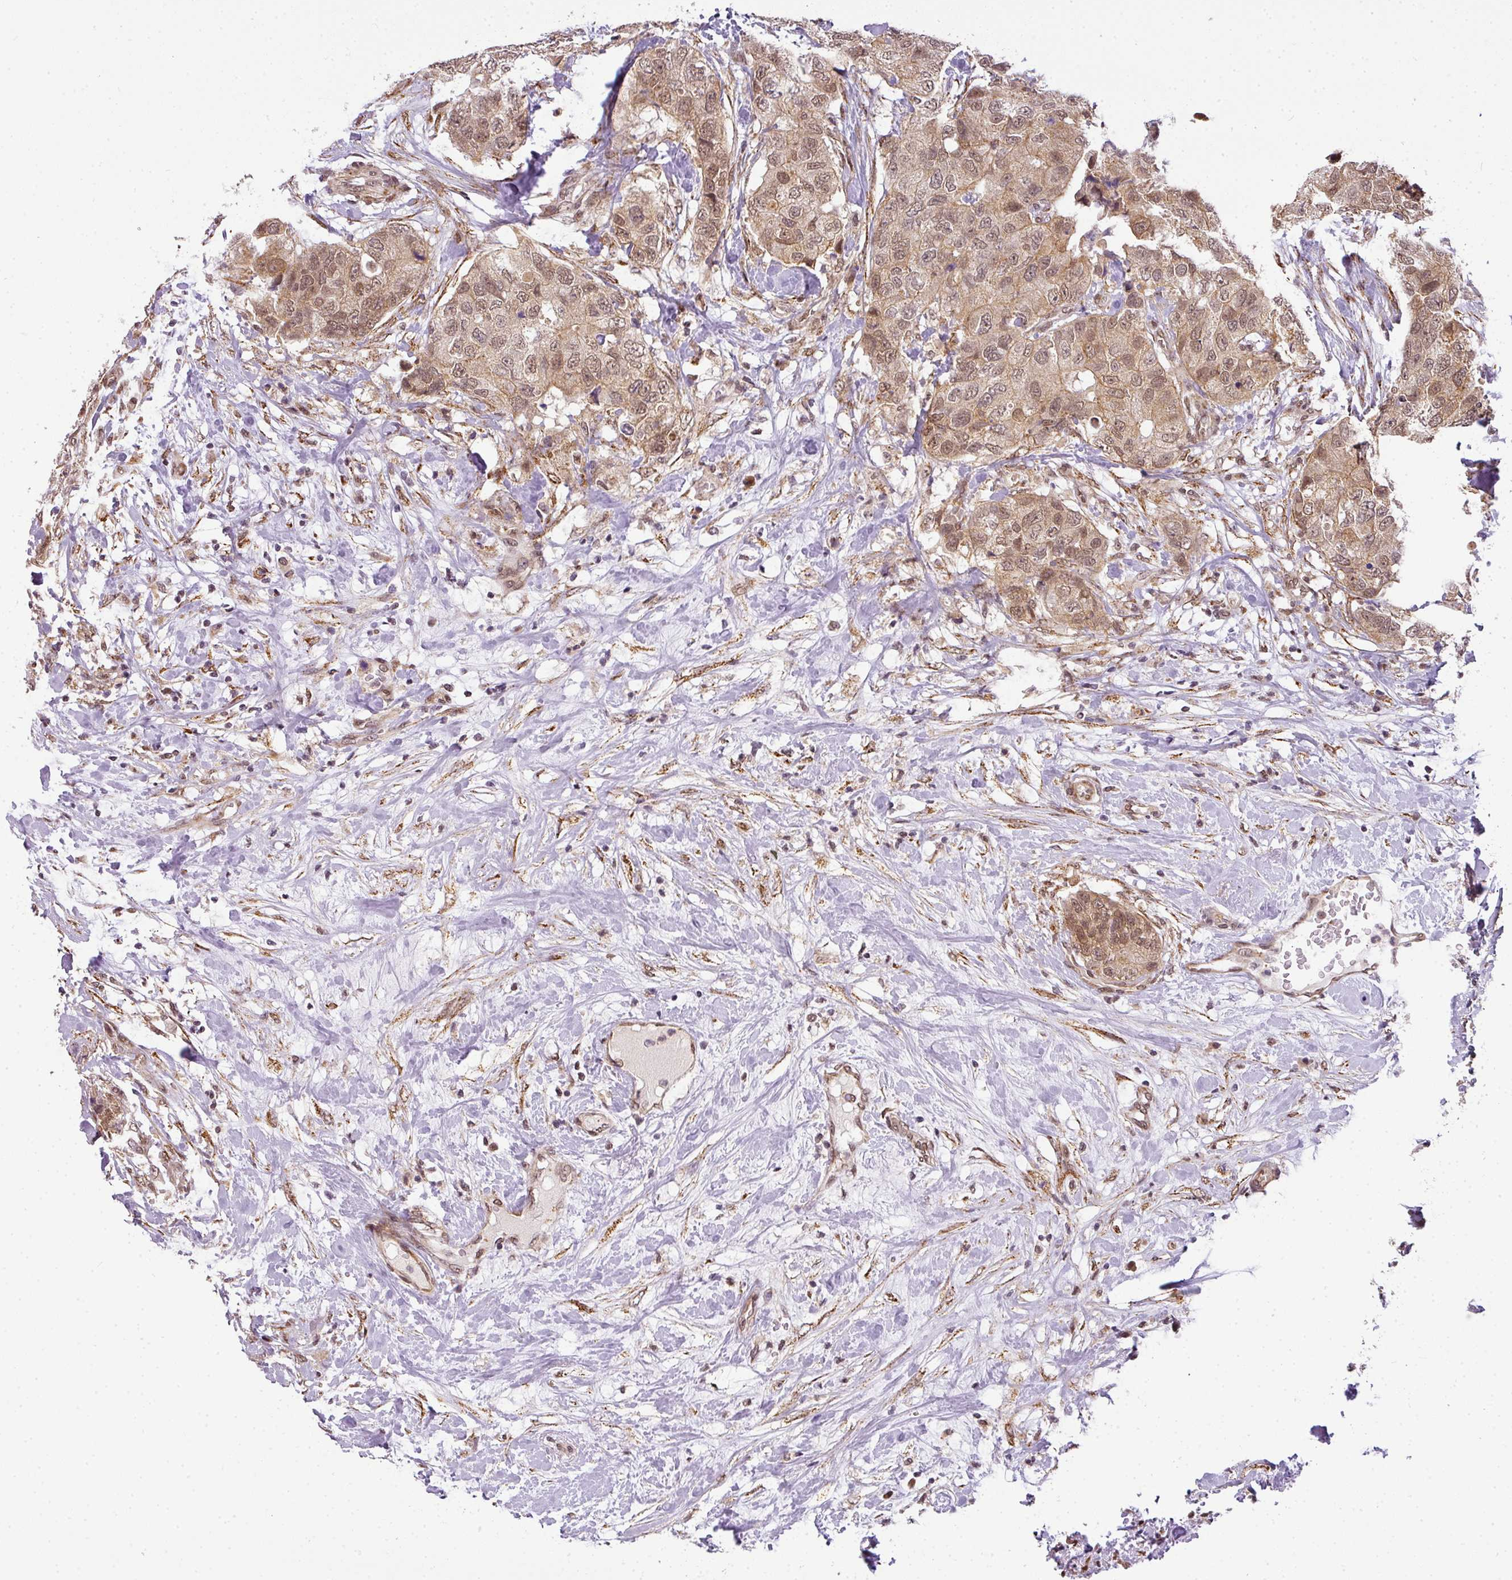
{"staining": {"intensity": "moderate", "quantity": ">75%", "location": "cytoplasmic/membranous,nuclear"}, "tissue": "breast cancer", "cell_type": "Tumor cells", "image_type": "cancer", "snomed": [{"axis": "morphology", "description": "Duct carcinoma"}, {"axis": "topography", "description": "Breast"}], "caption": "An immunohistochemistry image of tumor tissue is shown. Protein staining in brown highlights moderate cytoplasmic/membranous and nuclear positivity in breast intraductal carcinoma within tumor cells.", "gene": "C1orf226", "patient": {"sex": "female", "age": 62}}